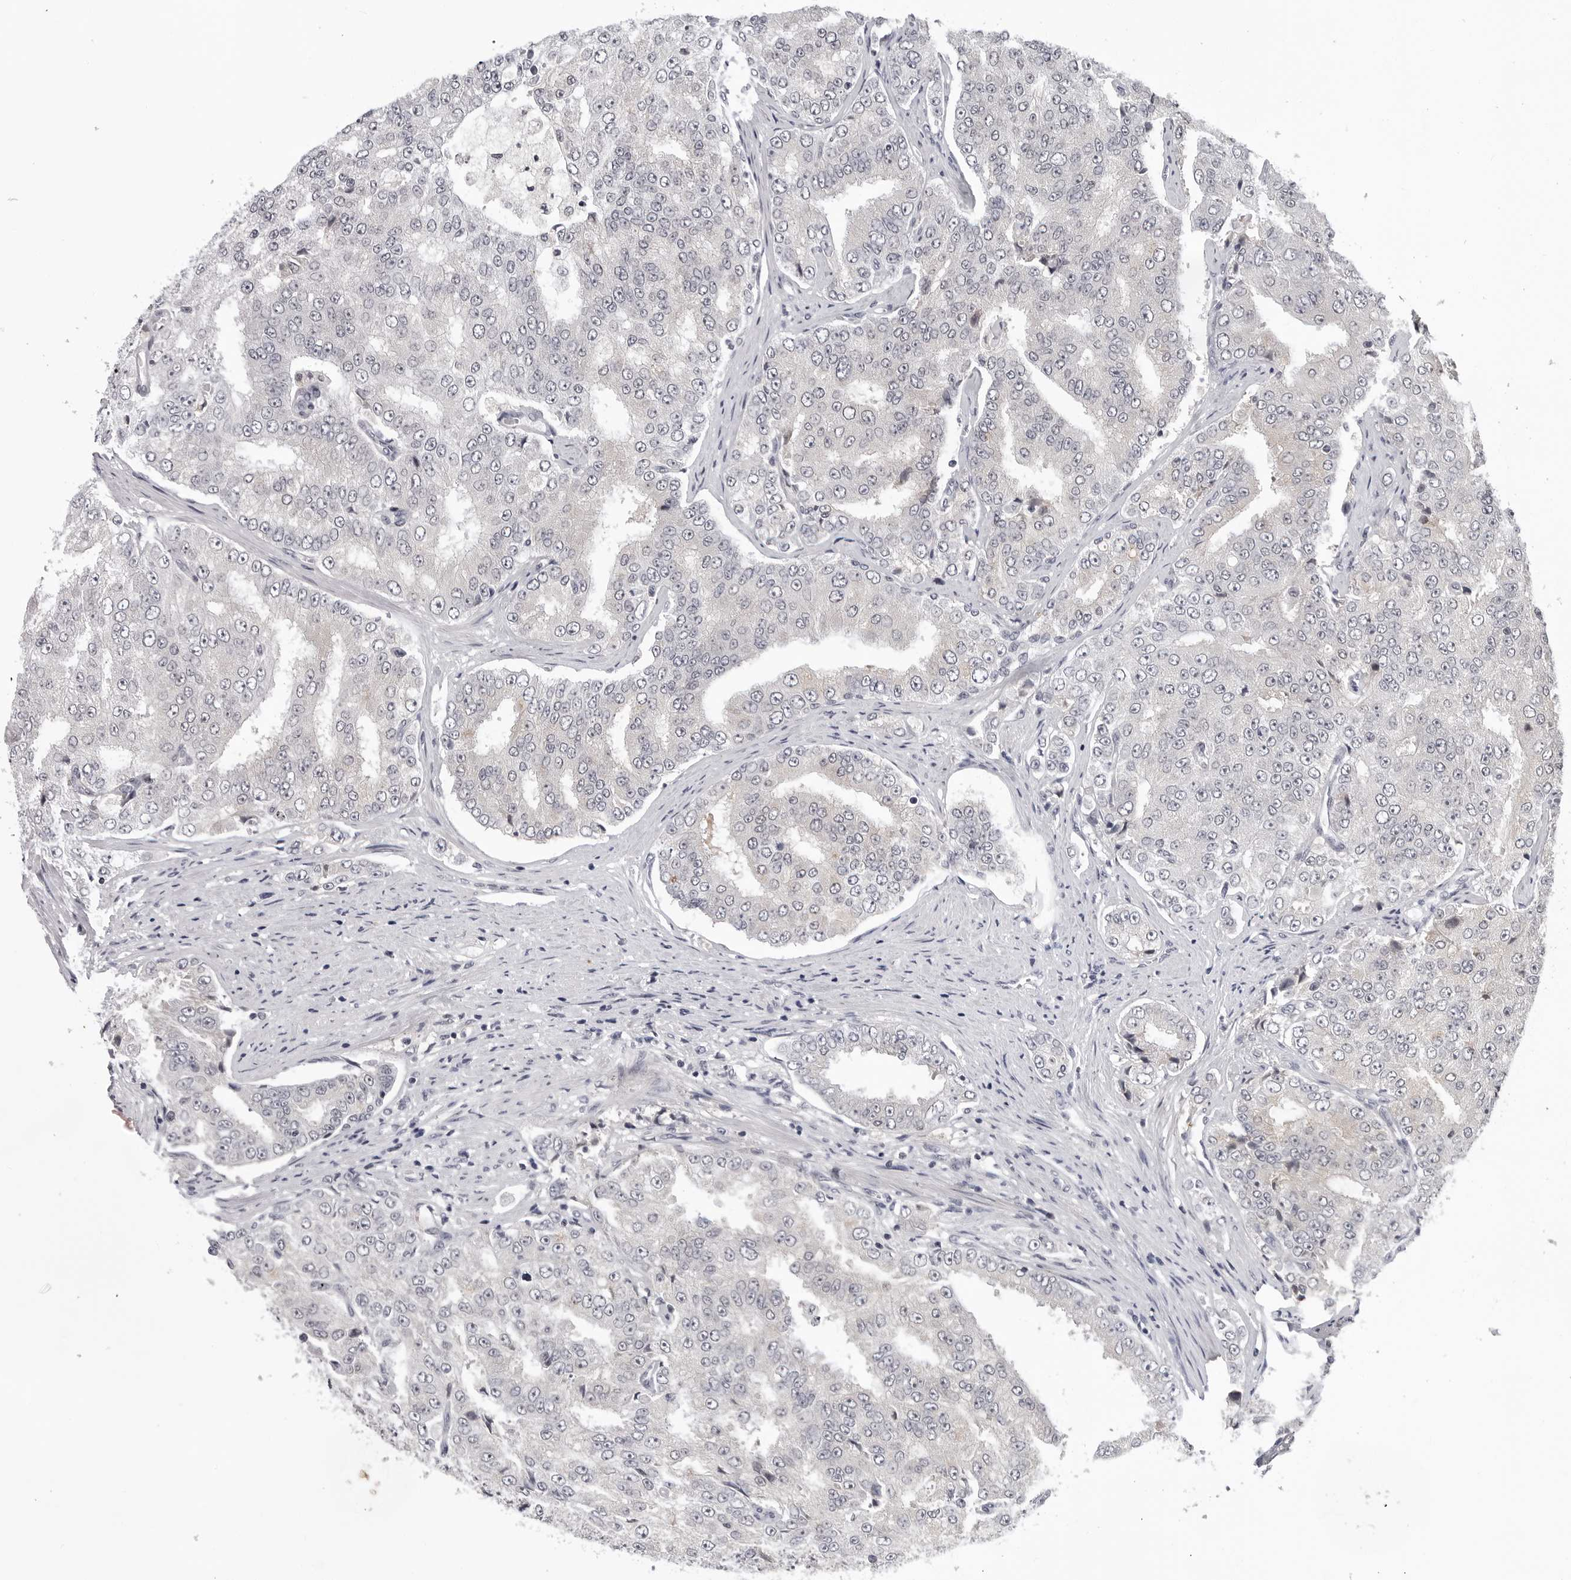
{"staining": {"intensity": "negative", "quantity": "none", "location": "none"}, "tissue": "prostate cancer", "cell_type": "Tumor cells", "image_type": "cancer", "snomed": [{"axis": "morphology", "description": "Adenocarcinoma, High grade"}, {"axis": "topography", "description": "Prostate"}], "caption": "Immunohistochemical staining of prostate adenocarcinoma (high-grade) reveals no significant expression in tumor cells.", "gene": "CDK20", "patient": {"sex": "male", "age": 58}}